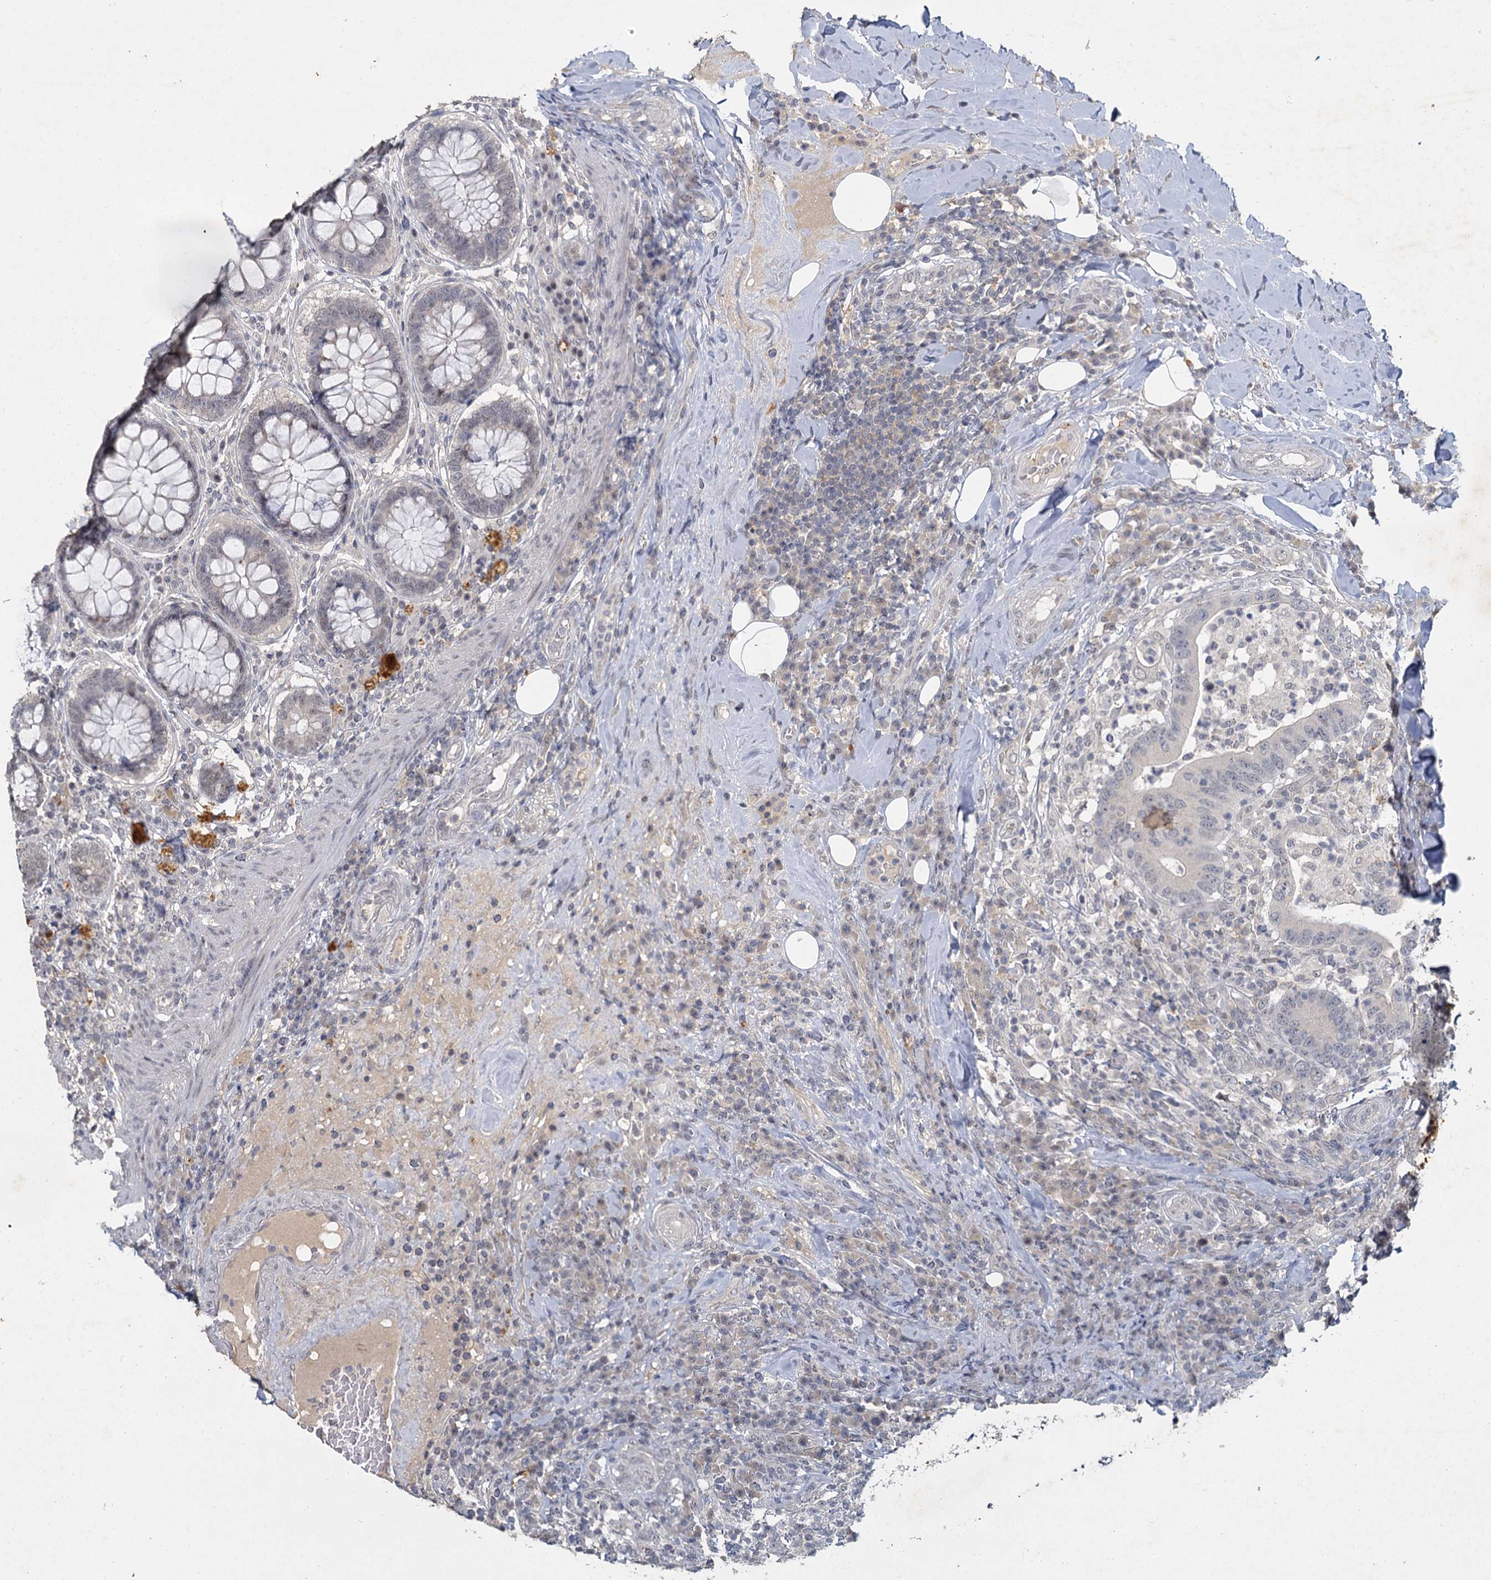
{"staining": {"intensity": "negative", "quantity": "none", "location": "none"}, "tissue": "colorectal cancer", "cell_type": "Tumor cells", "image_type": "cancer", "snomed": [{"axis": "morphology", "description": "Adenocarcinoma, NOS"}, {"axis": "topography", "description": "Colon"}], "caption": "Tumor cells show no significant positivity in adenocarcinoma (colorectal).", "gene": "MUCL1", "patient": {"sex": "female", "age": 66}}